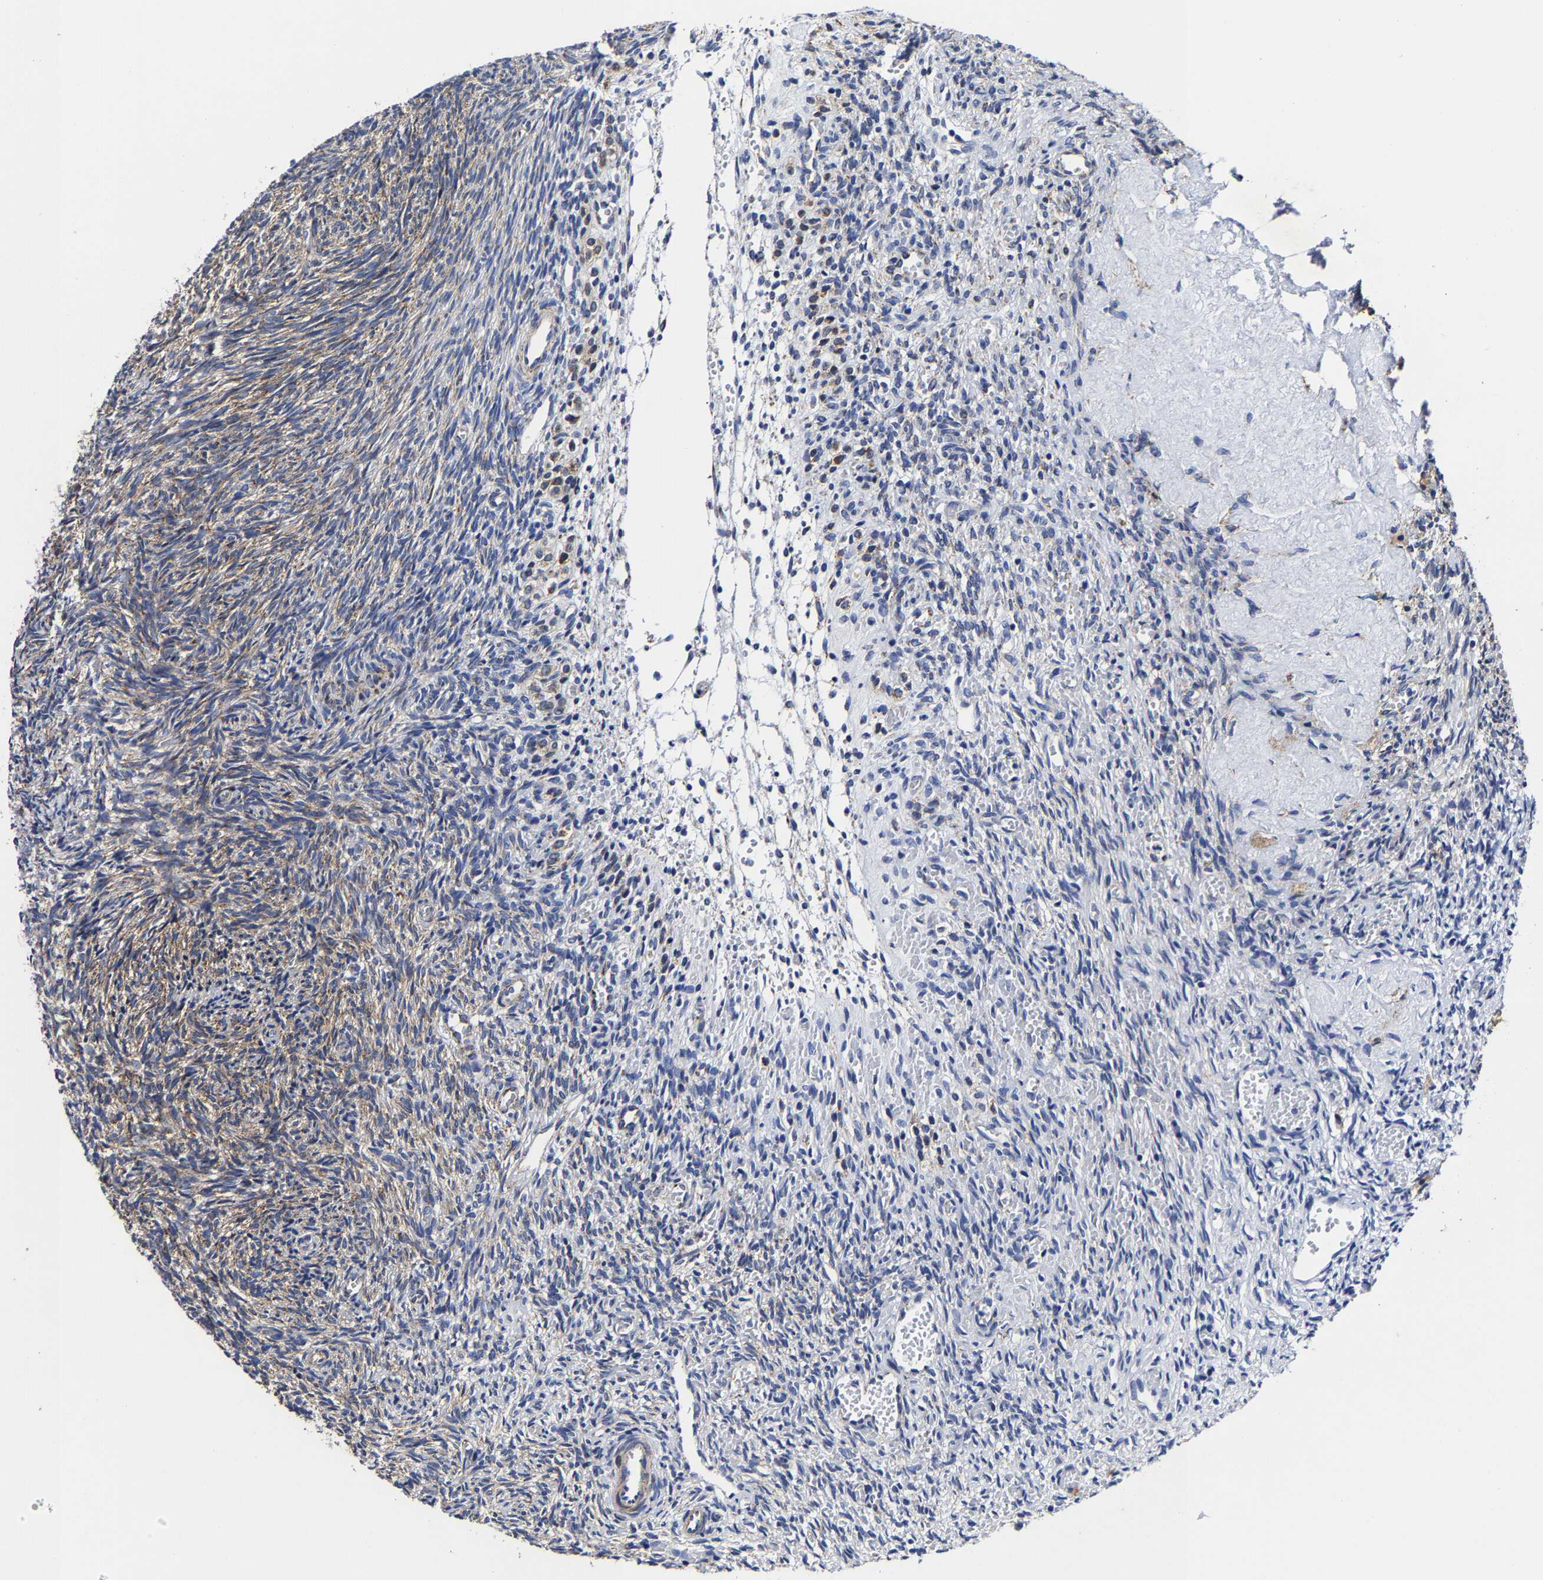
{"staining": {"intensity": "moderate", "quantity": "<25%", "location": "cytoplasmic/membranous"}, "tissue": "ovary", "cell_type": "Ovarian stroma cells", "image_type": "normal", "snomed": [{"axis": "morphology", "description": "Normal tissue, NOS"}, {"axis": "topography", "description": "Ovary"}], "caption": "Protein expression analysis of unremarkable ovary exhibits moderate cytoplasmic/membranous positivity in approximately <25% of ovarian stroma cells. The protein is shown in brown color, while the nuclei are stained blue.", "gene": "AASS", "patient": {"sex": "female", "age": 41}}